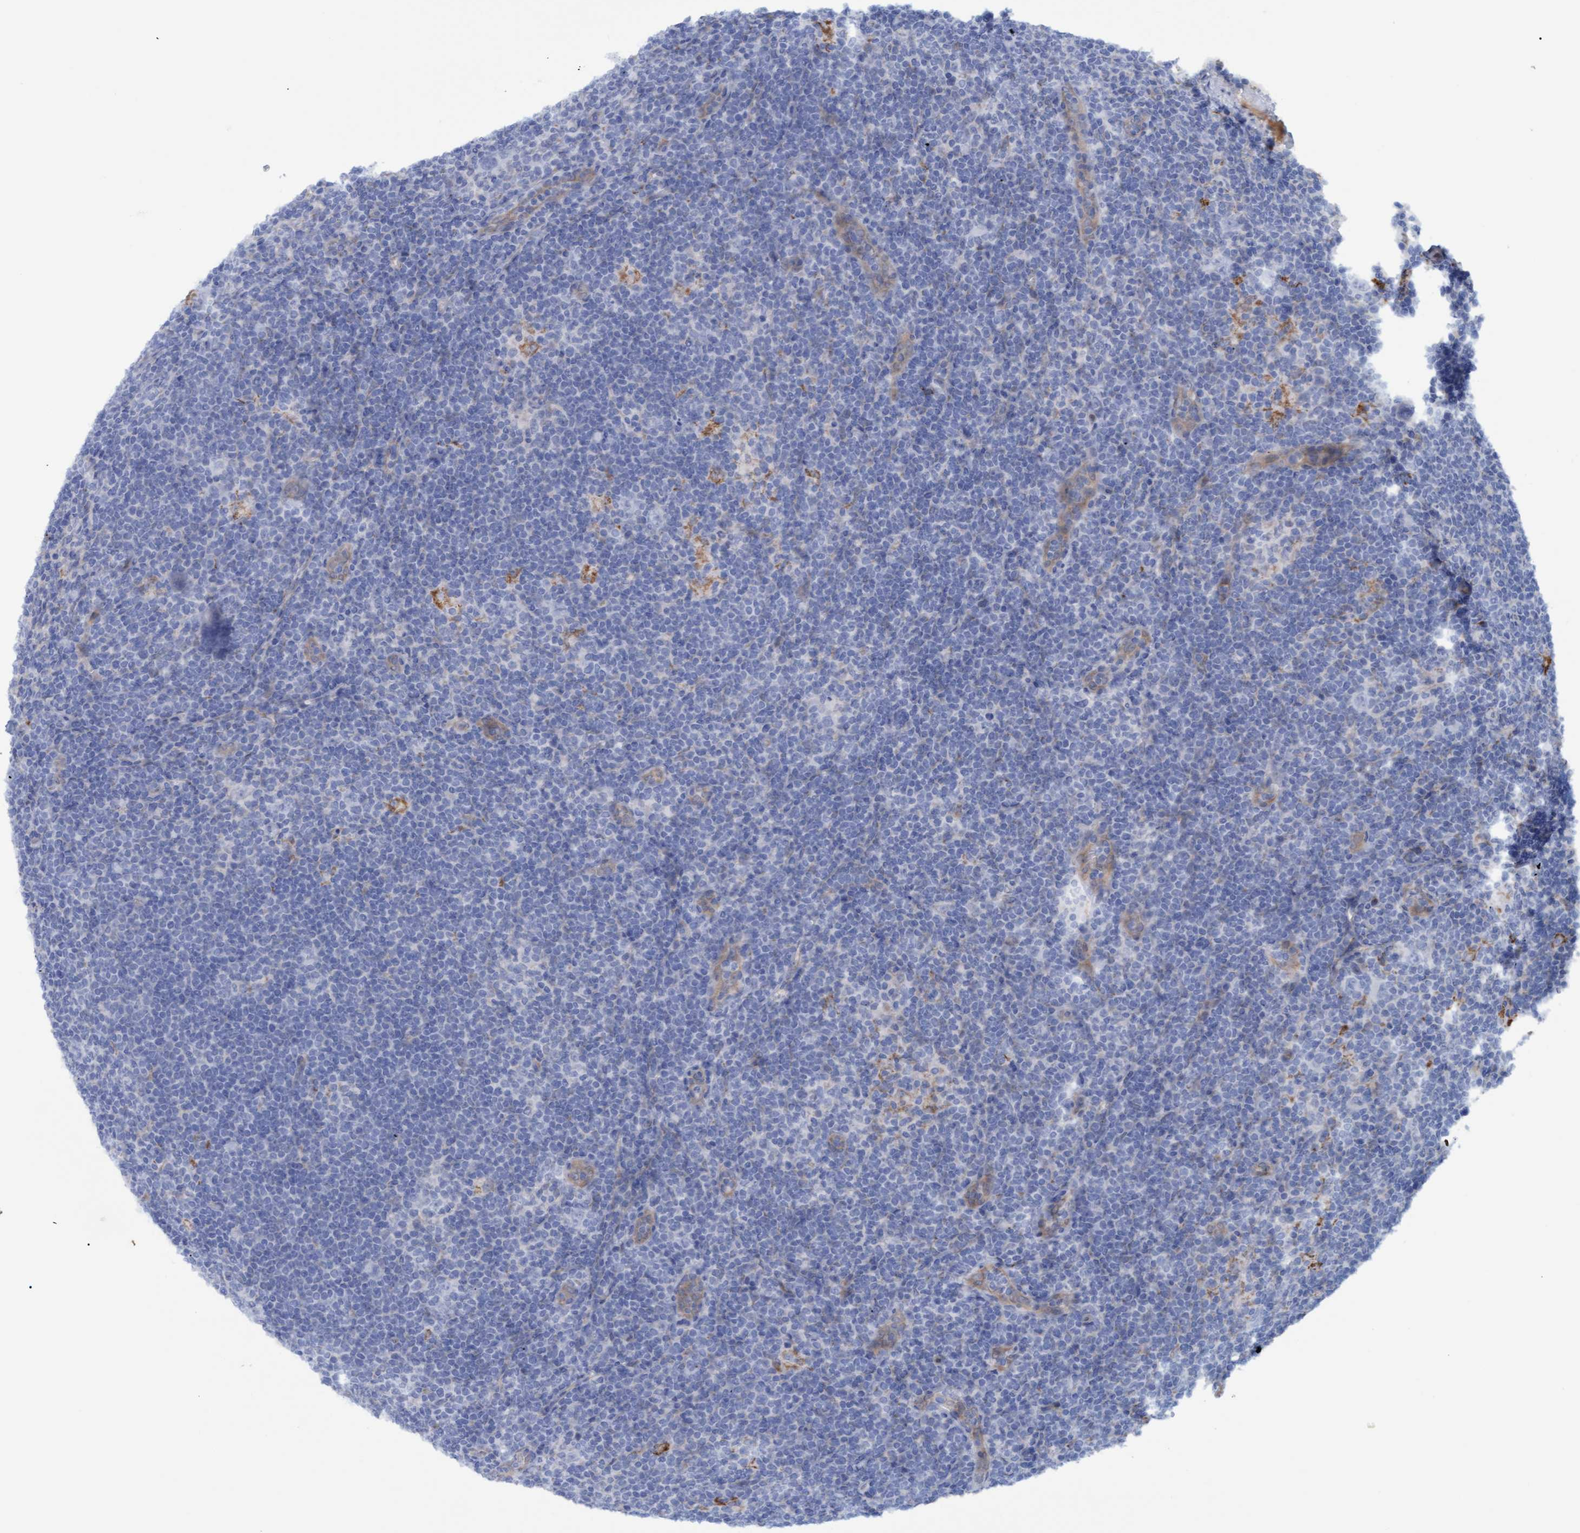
{"staining": {"intensity": "weak", "quantity": "<25%", "location": "cytoplasmic/membranous"}, "tissue": "lymphoma", "cell_type": "Tumor cells", "image_type": "cancer", "snomed": [{"axis": "morphology", "description": "Hodgkin's disease, NOS"}, {"axis": "topography", "description": "Lymph node"}], "caption": "Hodgkin's disease was stained to show a protein in brown. There is no significant positivity in tumor cells.", "gene": "STXBP1", "patient": {"sex": "female", "age": 57}}